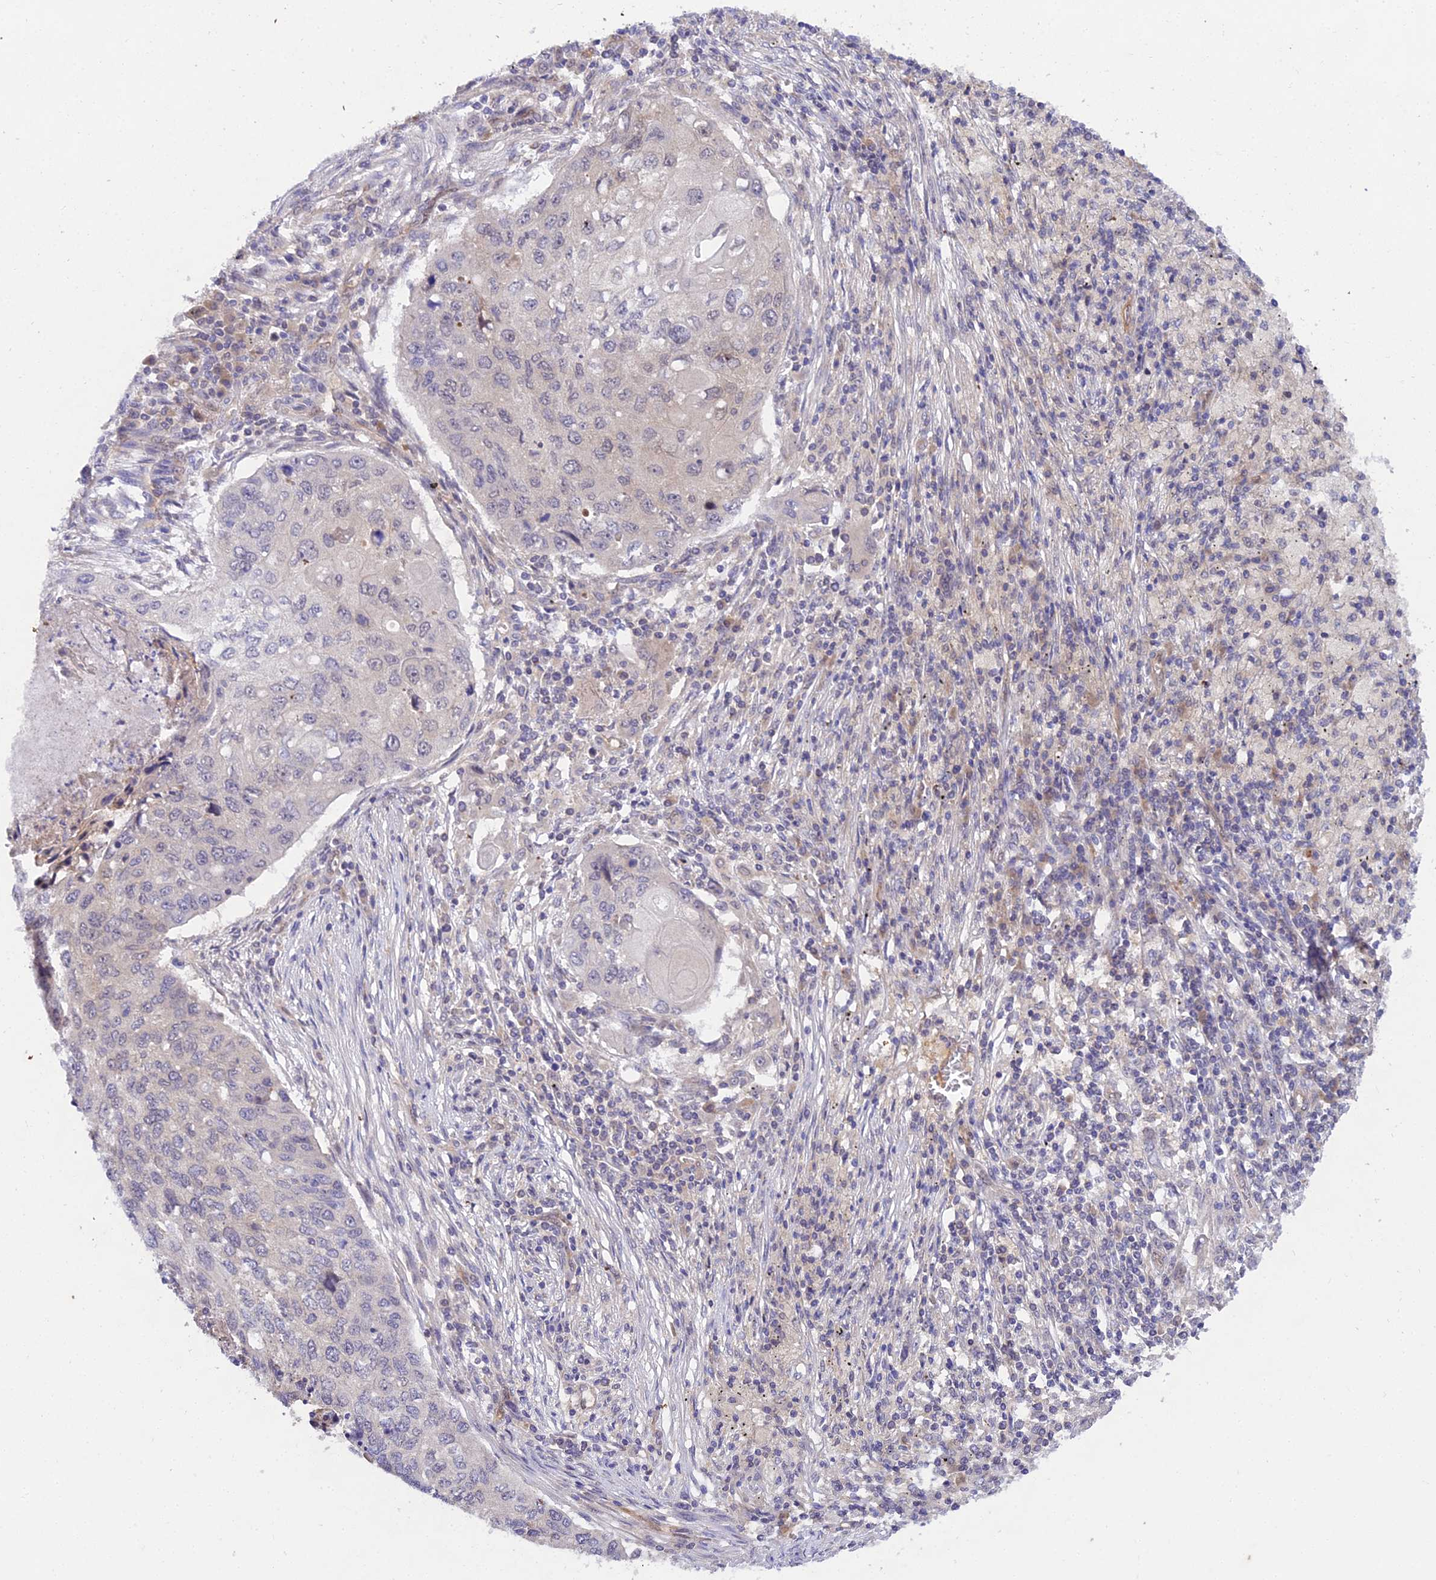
{"staining": {"intensity": "negative", "quantity": "none", "location": "none"}, "tissue": "lung cancer", "cell_type": "Tumor cells", "image_type": "cancer", "snomed": [{"axis": "morphology", "description": "Squamous cell carcinoma, NOS"}, {"axis": "topography", "description": "Lung"}], "caption": "Immunohistochemical staining of lung squamous cell carcinoma shows no significant positivity in tumor cells.", "gene": "PPP2R2C", "patient": {"sex": "female", "age": 63}}